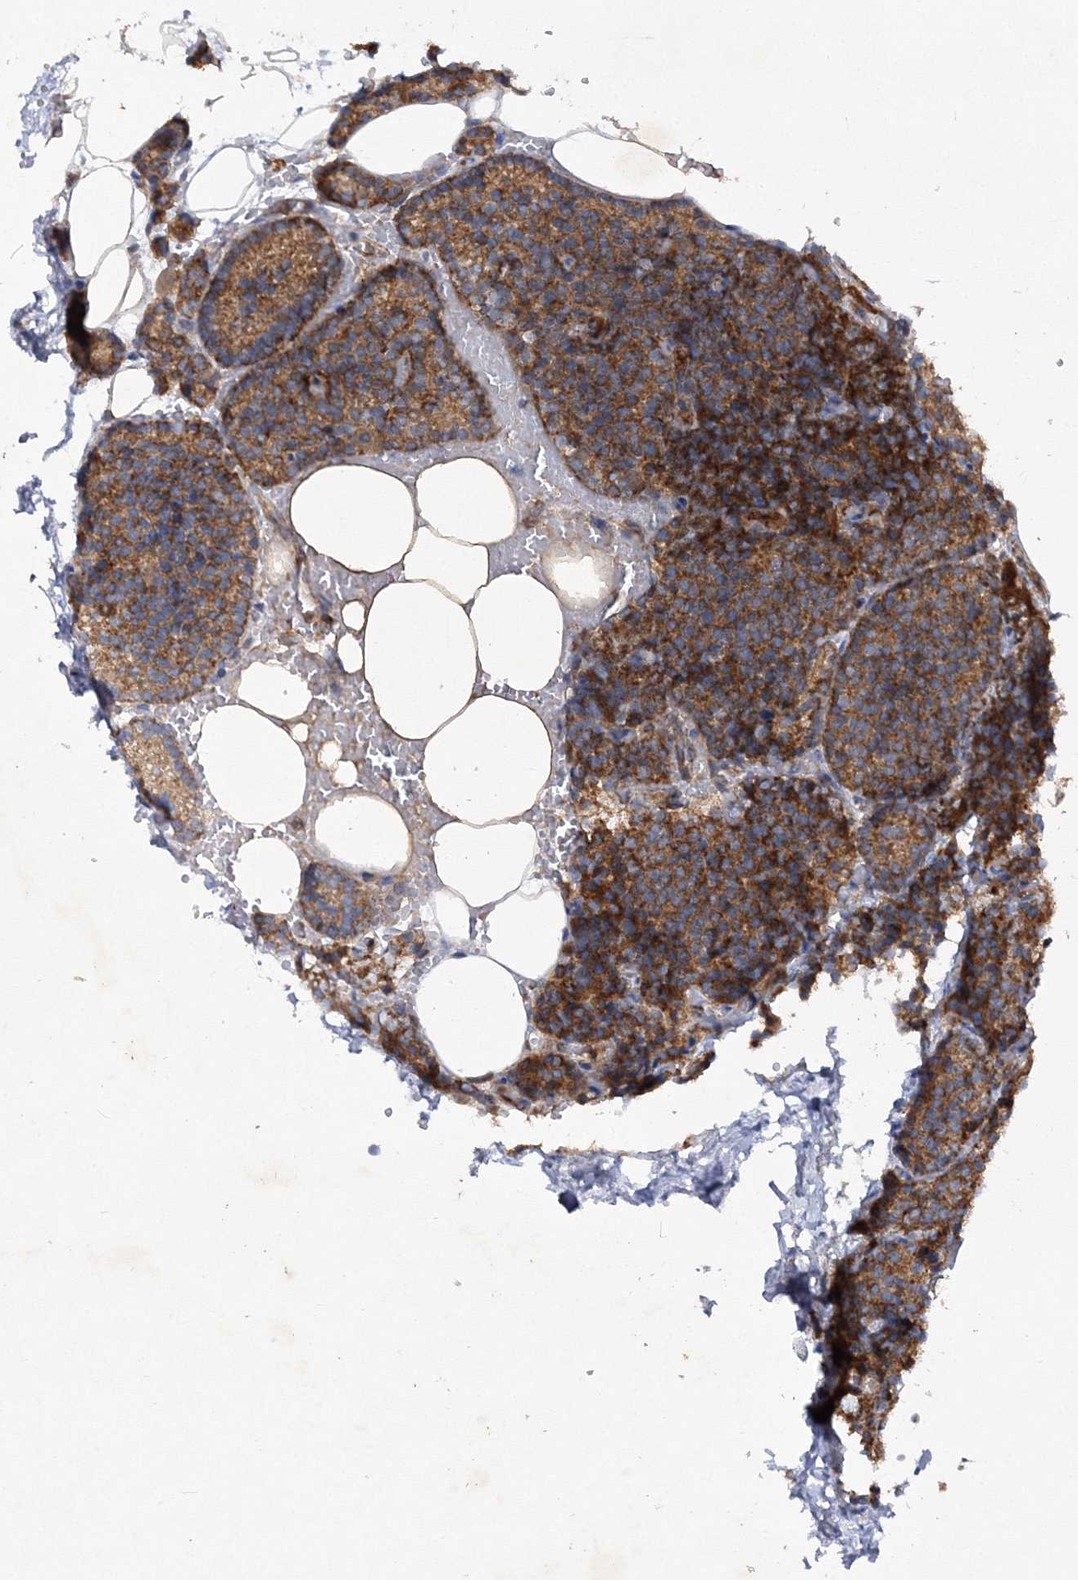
{"staining": {"intensity": "moderate", "quantity": ">75%", "location": "cytoplasmic/membranous"}, "tissue": "parathyroid gland", "cell_type": "Glandular cells", "image_type": "normal", "snomed": [{"axis": "morphology", "description": "Normal tissue, NOS"}, {"axis": "topography", "description": "Parathyroid gland"}], "caption": "Brown immunohistochemical staining in normal human parathyroid gland demonstrates moderate cytoplasmic/membranous expression in approximately >75% of glandular cells.", "gene": "DNAJC13", "patient": {"sex": "male", "age": 58}}